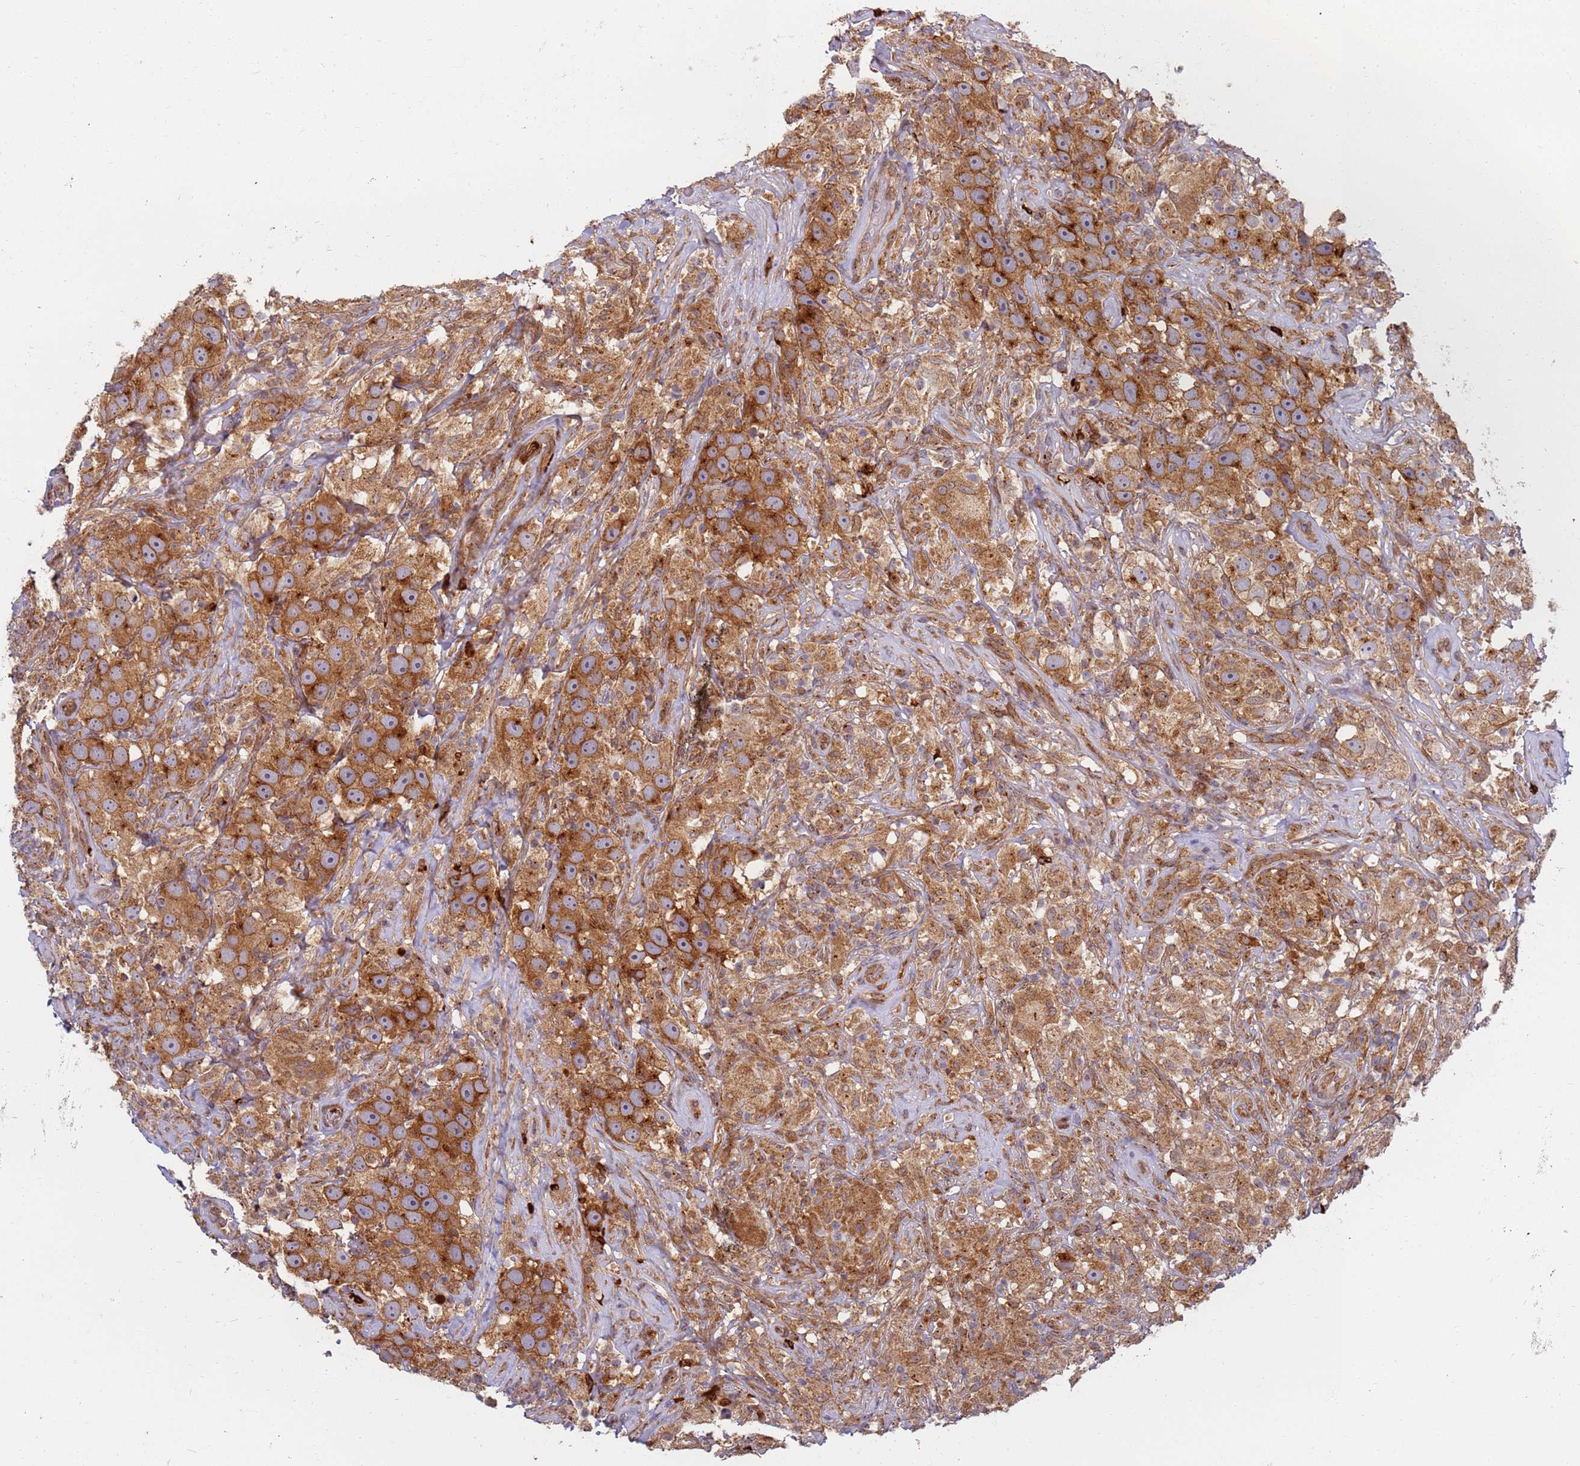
{"staining": {"intensity": "strong", "quantity": ">75%", "location": "cytoplasmic/membranous"}, "tissue": "testis cancer", "cell_type": "Tumor cells", "image_type": "cancer", "snomed": [{"axis": "morphology", "description": "Seminoma, NOS"}, {"axis": "topography", "description": "Testis"}], "caption": "A photomicrograph of human testis cancer (seminoma) stained for a protein reveals strong cytoplasmic/membranous brown staining in tumor cells.", "gene": "CEP170", "patient": {"sex": "male", "age": 49}}